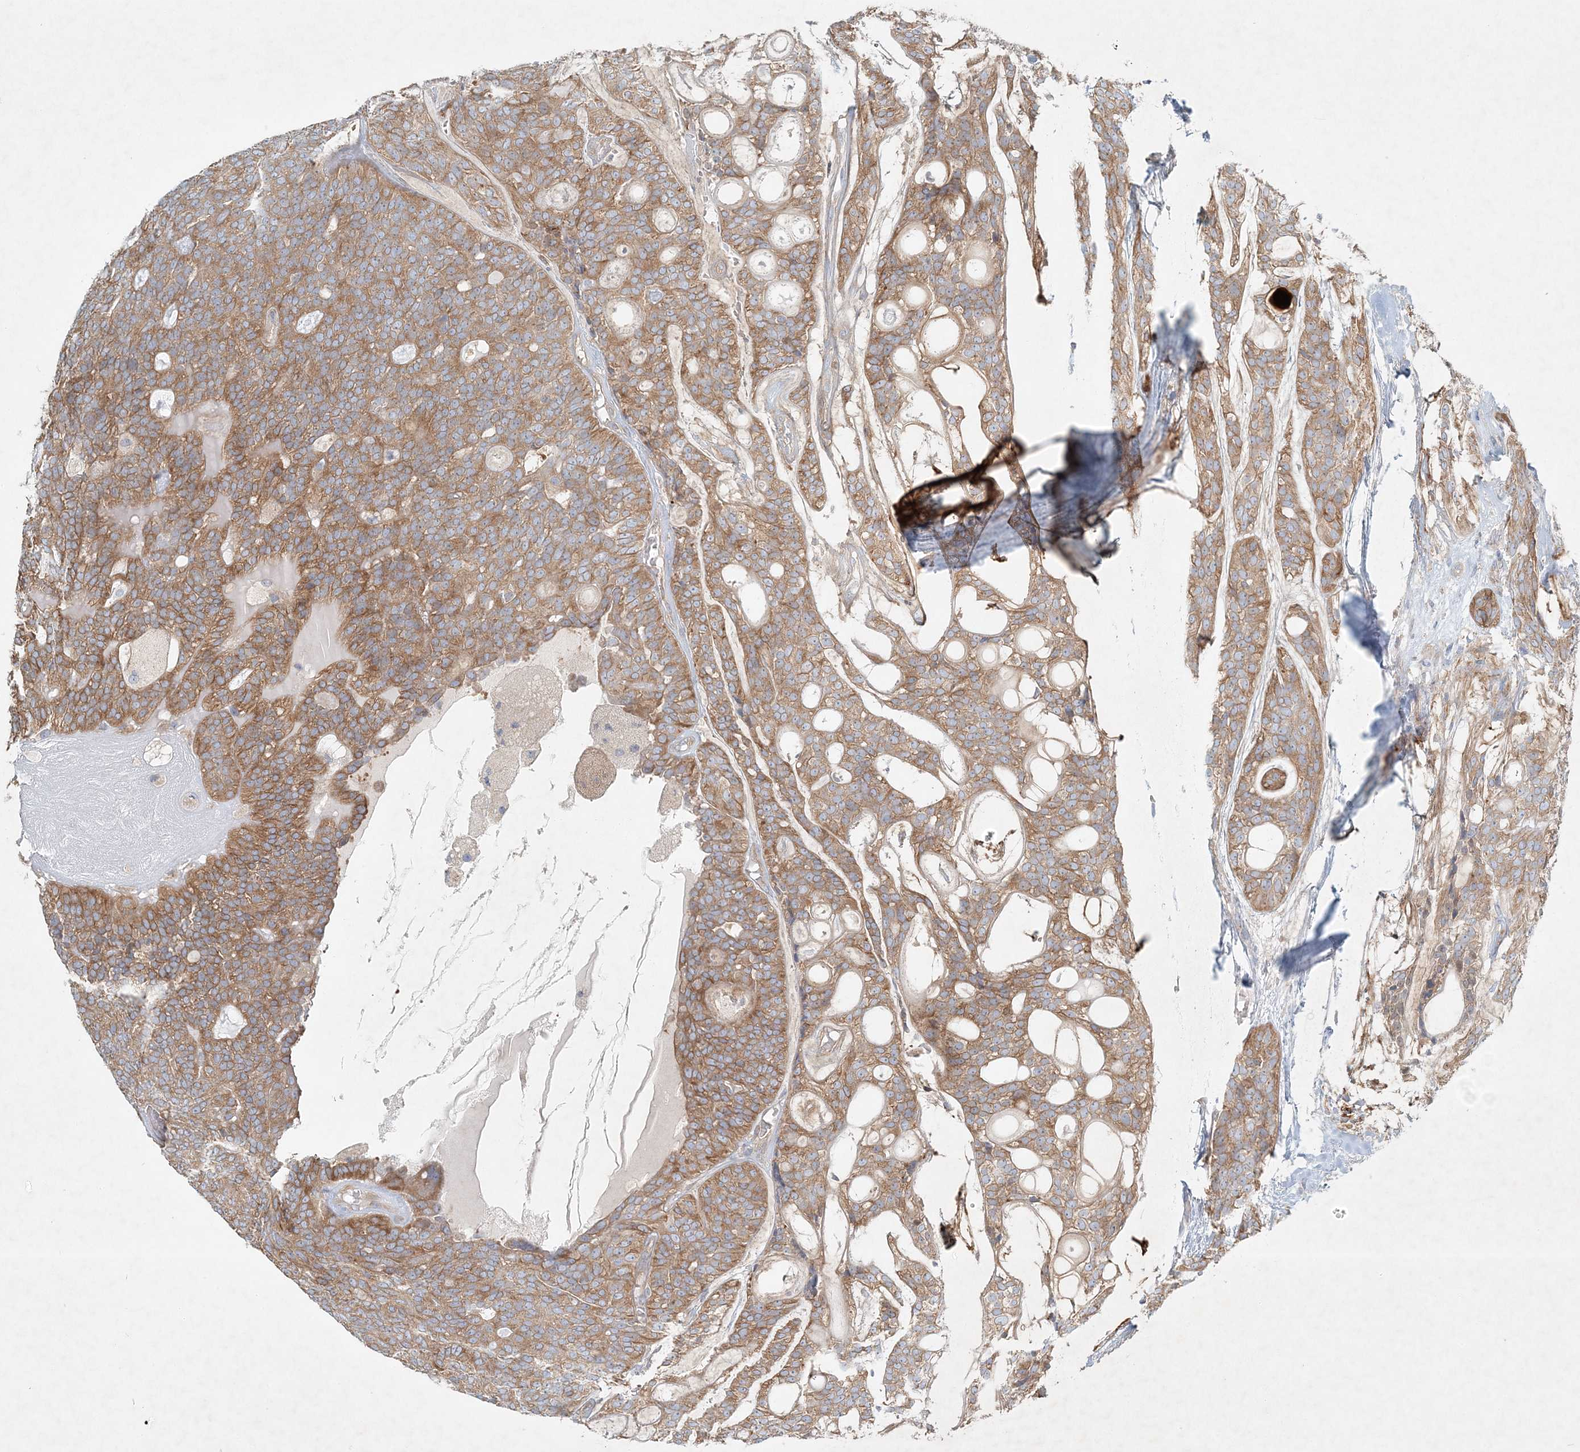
{"staining": {"intensity": "moderate", "quantity": ">75%", "location": "cytoplasmic/membranous"}, "tissue": "head and neck cancer", "cell_type": "Tumor cells", "image_type": "cancer", "snomed": [{"axis": "morphology", "description": "Adenocarcinoma, NOS"}, {"axis": "topography", "description": "Head-Neck"}], "caption": "IHC photomicrograph of human head and neck cancer stained for a protein (brown), which exhibits medium levels of moderate cytoplasmic/membranous staining in approximately >75% of tumor cells.", "gene": "STK11IP", "patient": {"sex": "male", "age": 66}}